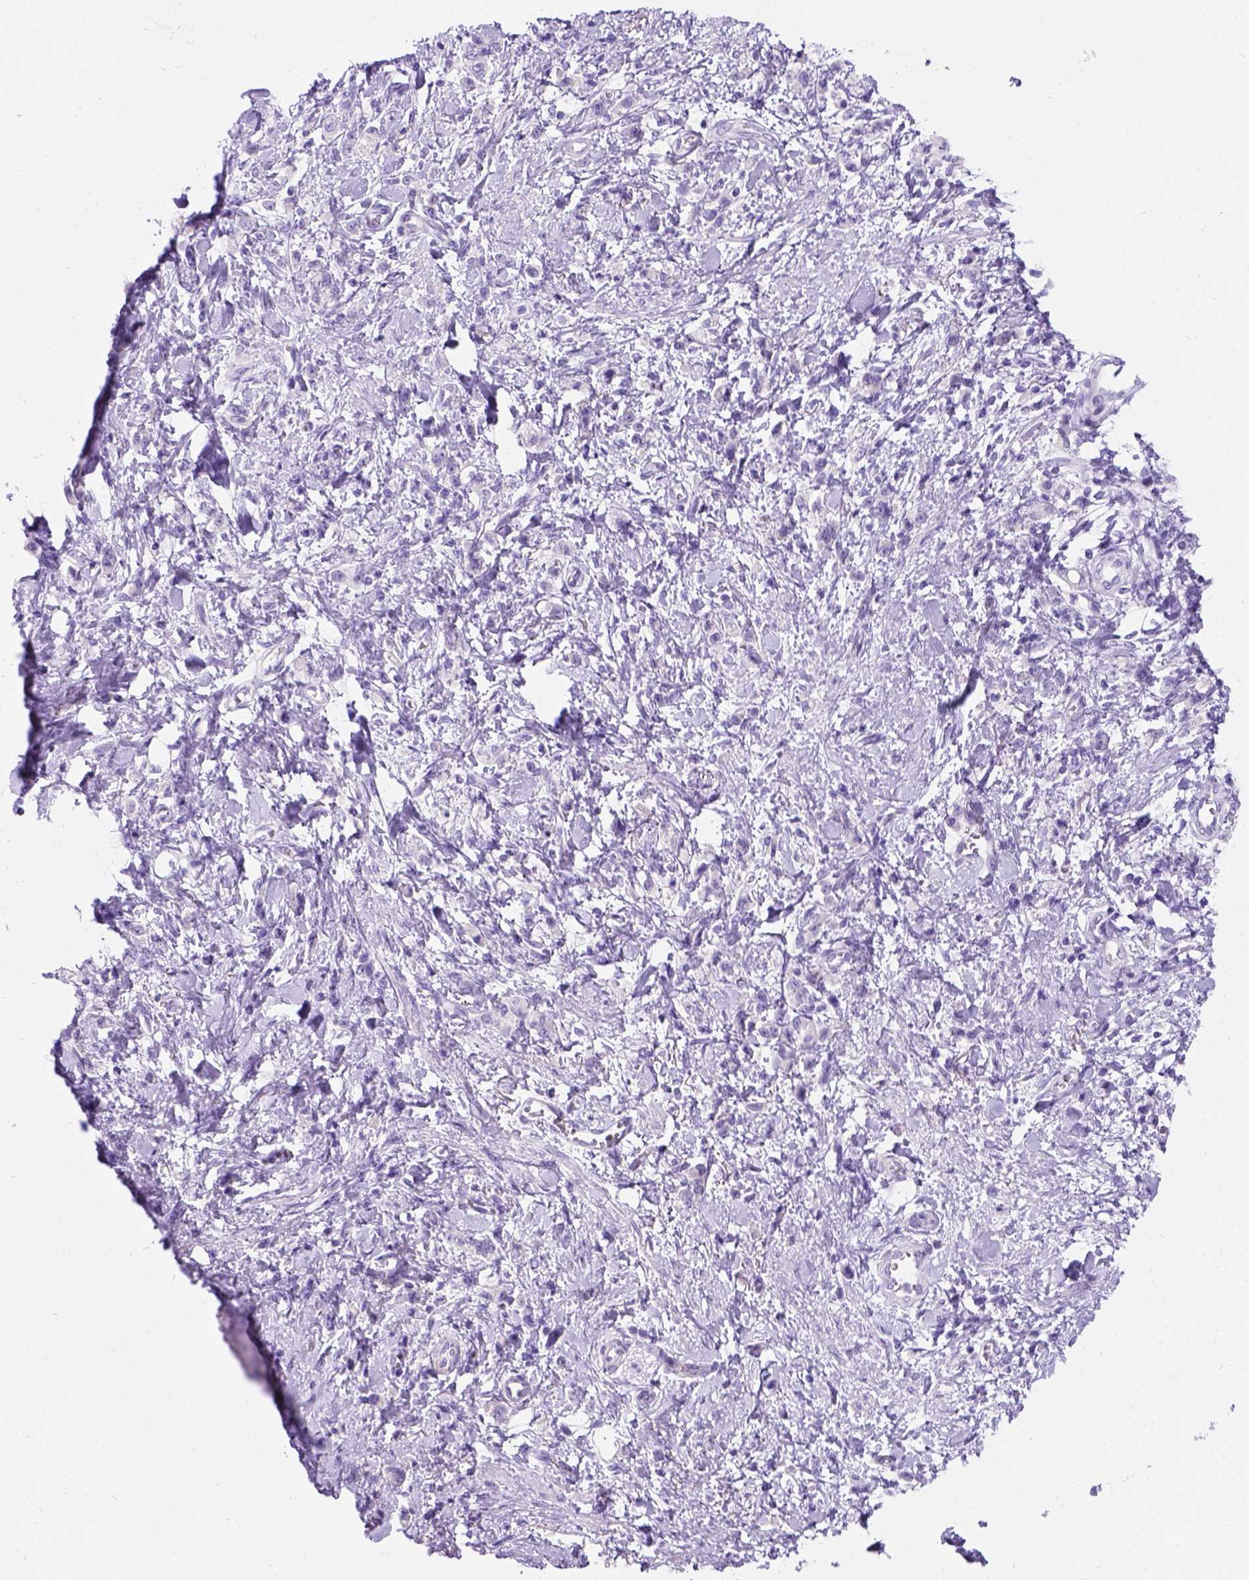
{"staining": {"intensity": "negative", "quantity": "none", "location": "none"}, "tissue": "stomach cancer", "cell_type": "Tumor cells", "image_type": "cancer", "snomed": [{"axis": "morphology", "description": "Adenocarcinoma, NOS"}, {"axis": "topography", "description": "Stomach"}], "caption": "Adenocarcinoma (stomach) was stained to show a protein in brown. There is no significant positivity in tumor cells.", "gene": "C7orf57", "patient": {"sex": "male", "age": 77}}